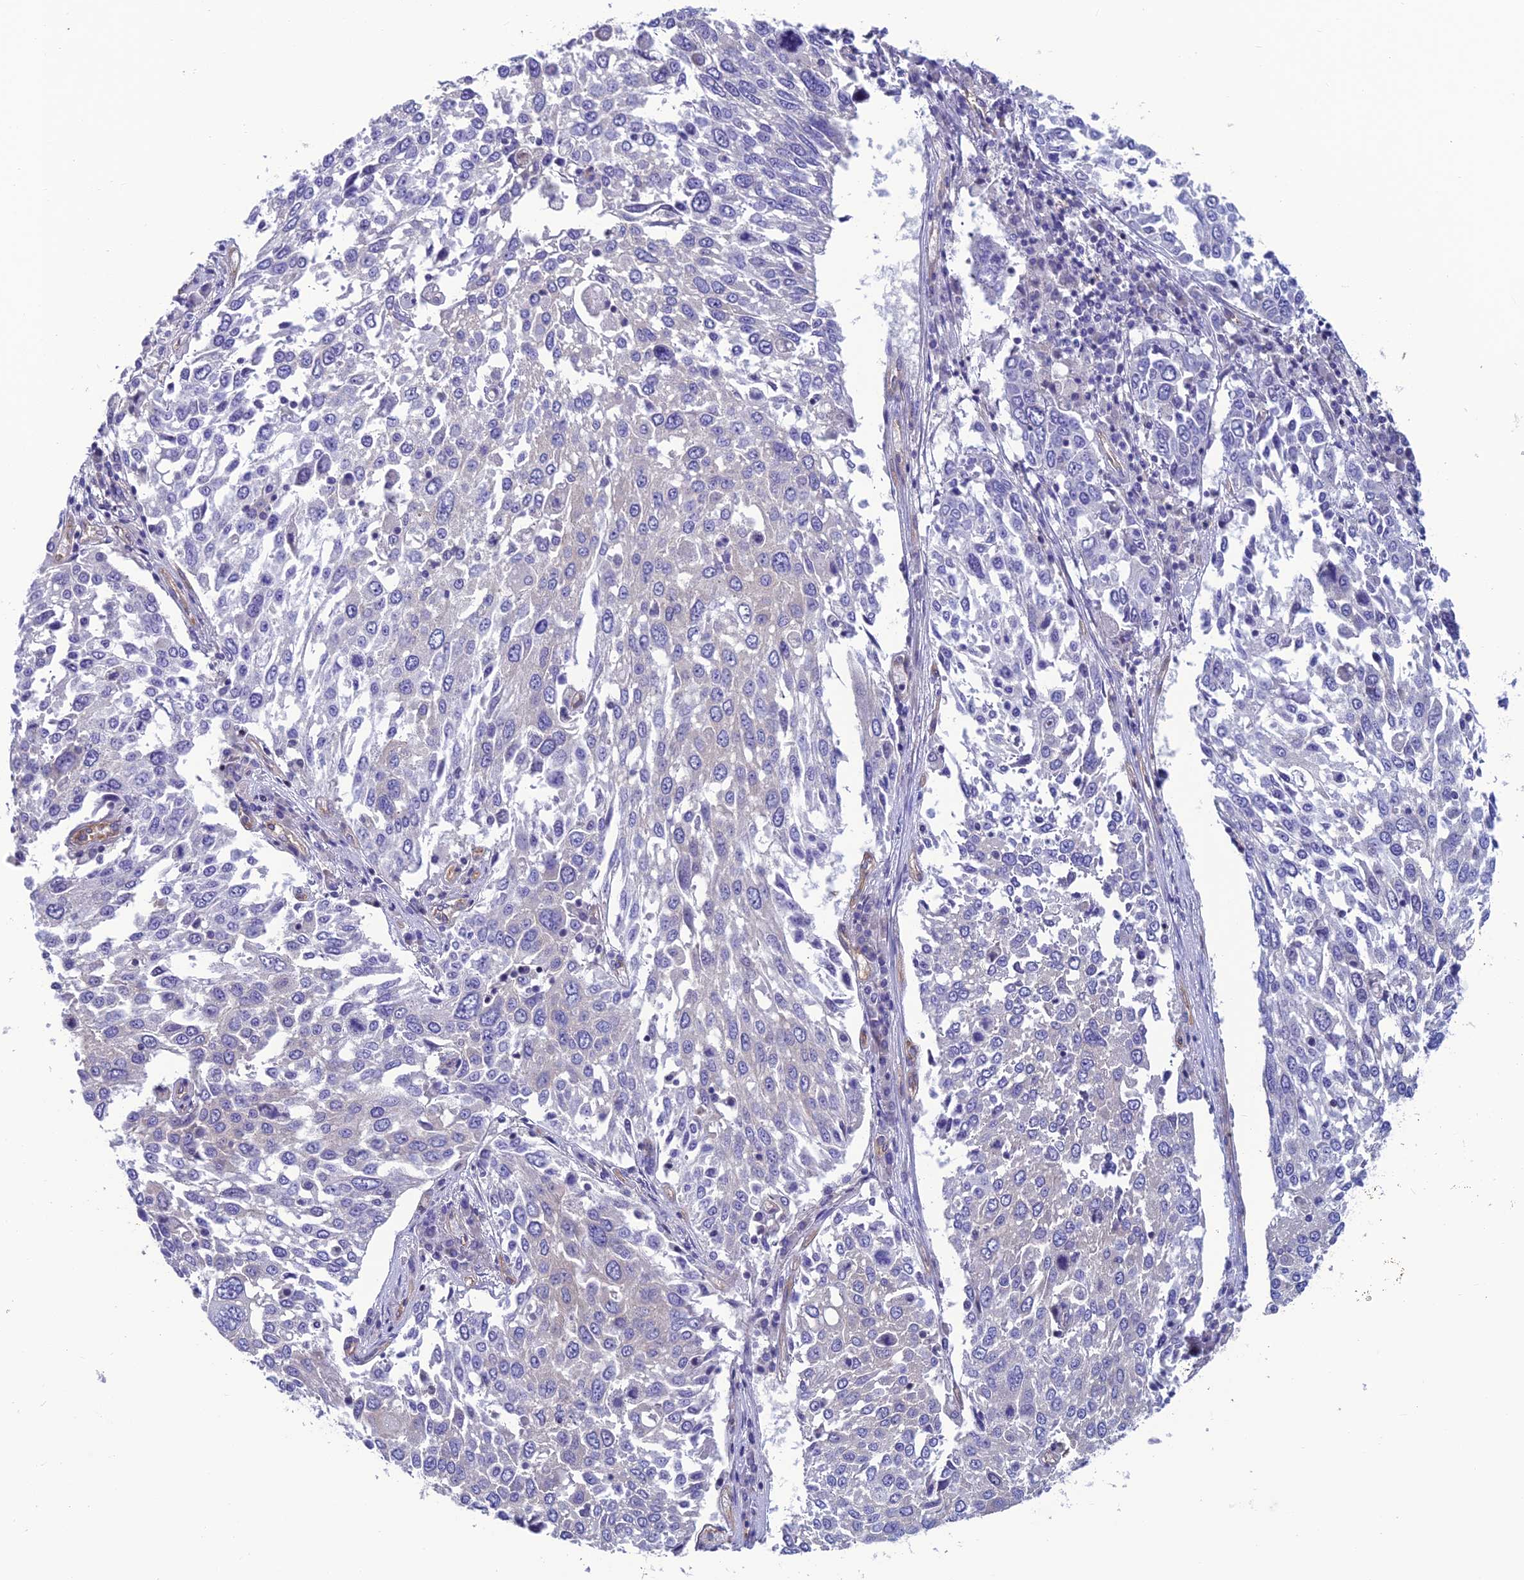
{"staining": {"intensity": "negative", "quantity": "none", "location": "none"}, "tissue": "lung cancer", "cell_type": "Tumor cells", "image_type": "cancer", "snomed": [{"axis": "morphology", "description": "Squamous cell carcinoma, NOS"}, {"axis": "topography", "description": "Lung"}], "caption": "Tumor cells are negative for protein expression in human squamous cell carcinoma (lung).", "gene": "PPFIA3", "patient": {"sex": "male", "age": 65}}